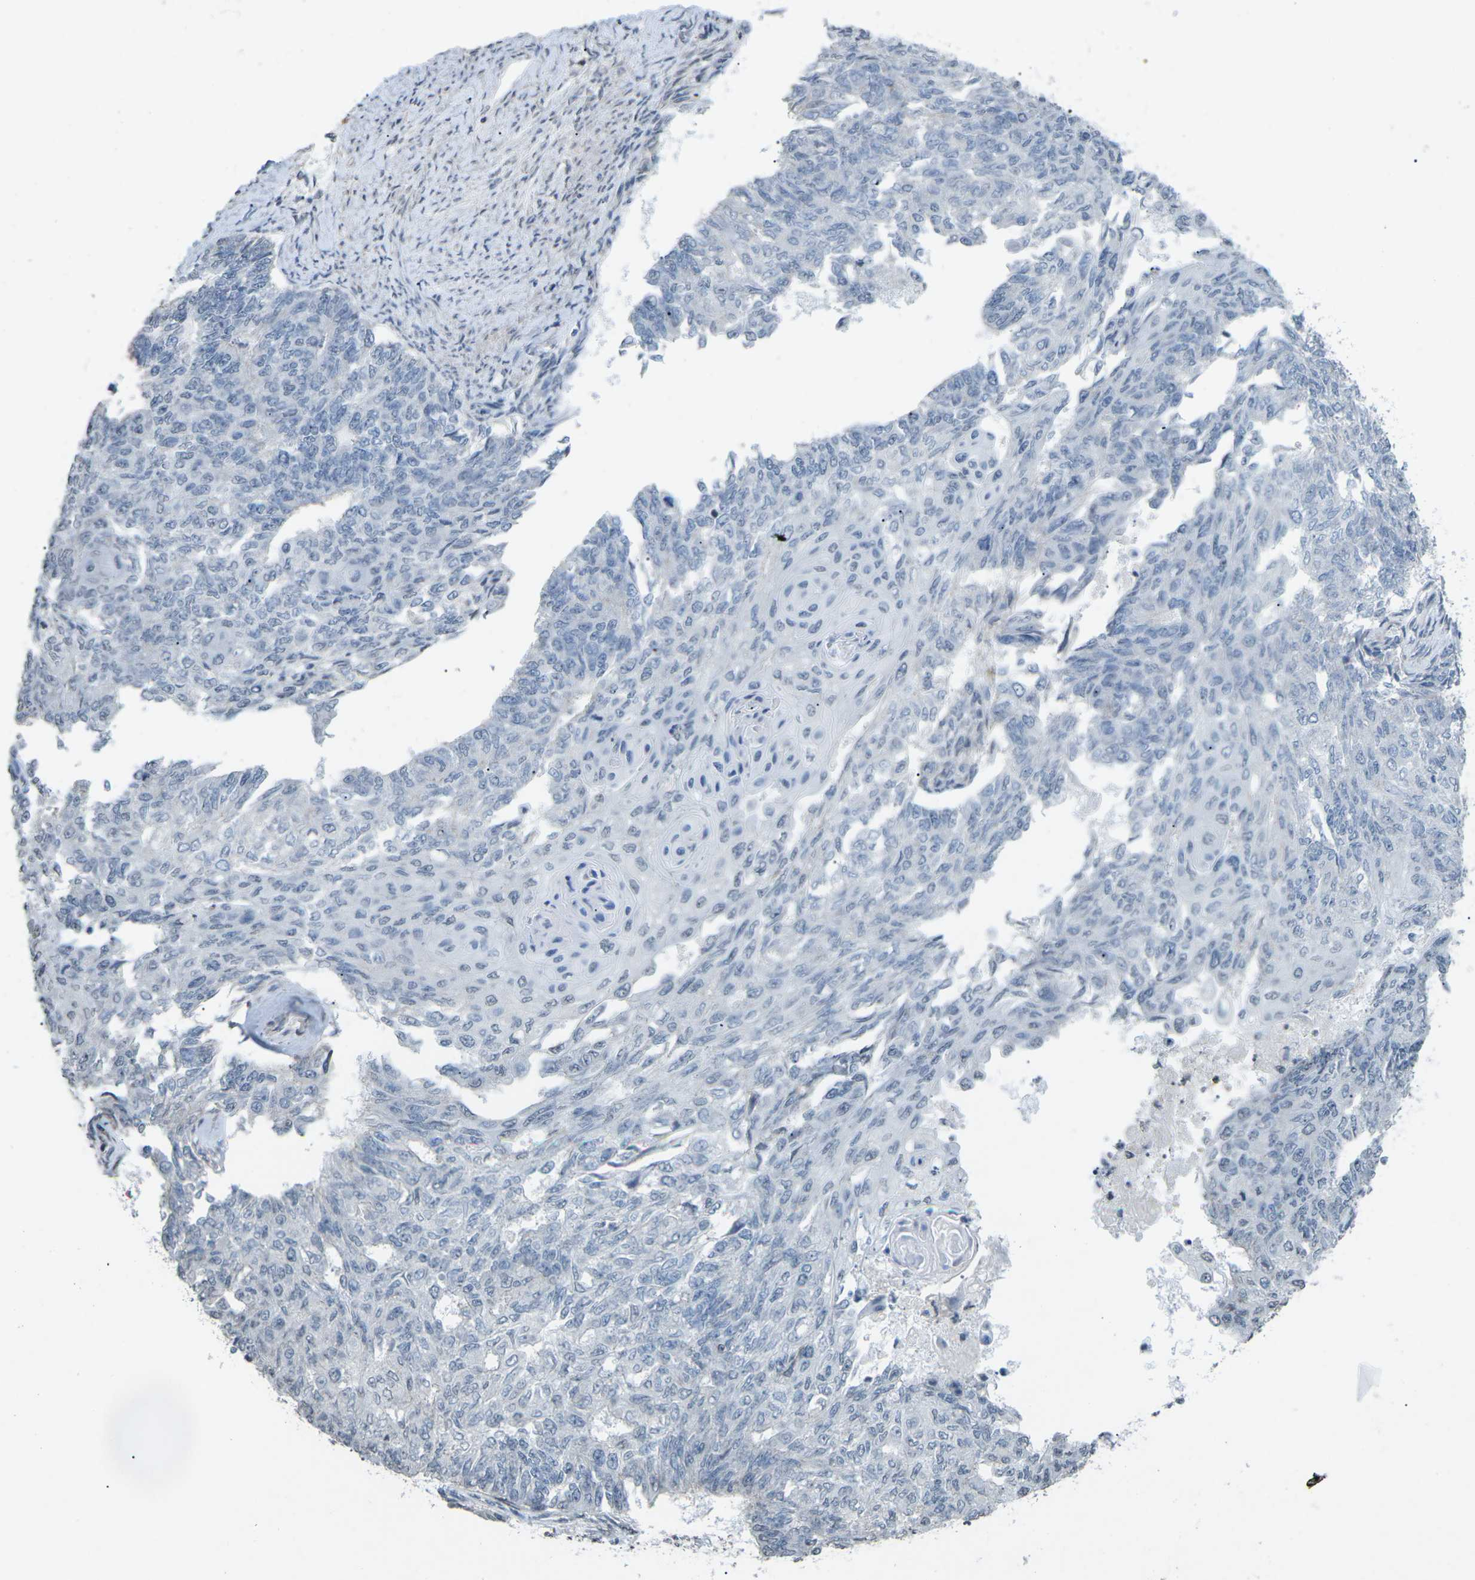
{"staining": {"intensity": "negative", "quantity": "none", "location": "none"}, "tissue": "endometrial cancer", "cell_type": "Tumor cells", "image_type": "cancer", "snomed": [{"axis": "morphology", "description": "Adenocarcinoma, NOS"}, {"axis": "topography", "description": "Endometrium"}], "caption": "This is an IHC histopathology image of human endometrial adenocarcinoma. There is no staining in tumor cells.", "gene": "TFR2", "patient": {"sex": "female", "age": 32}}